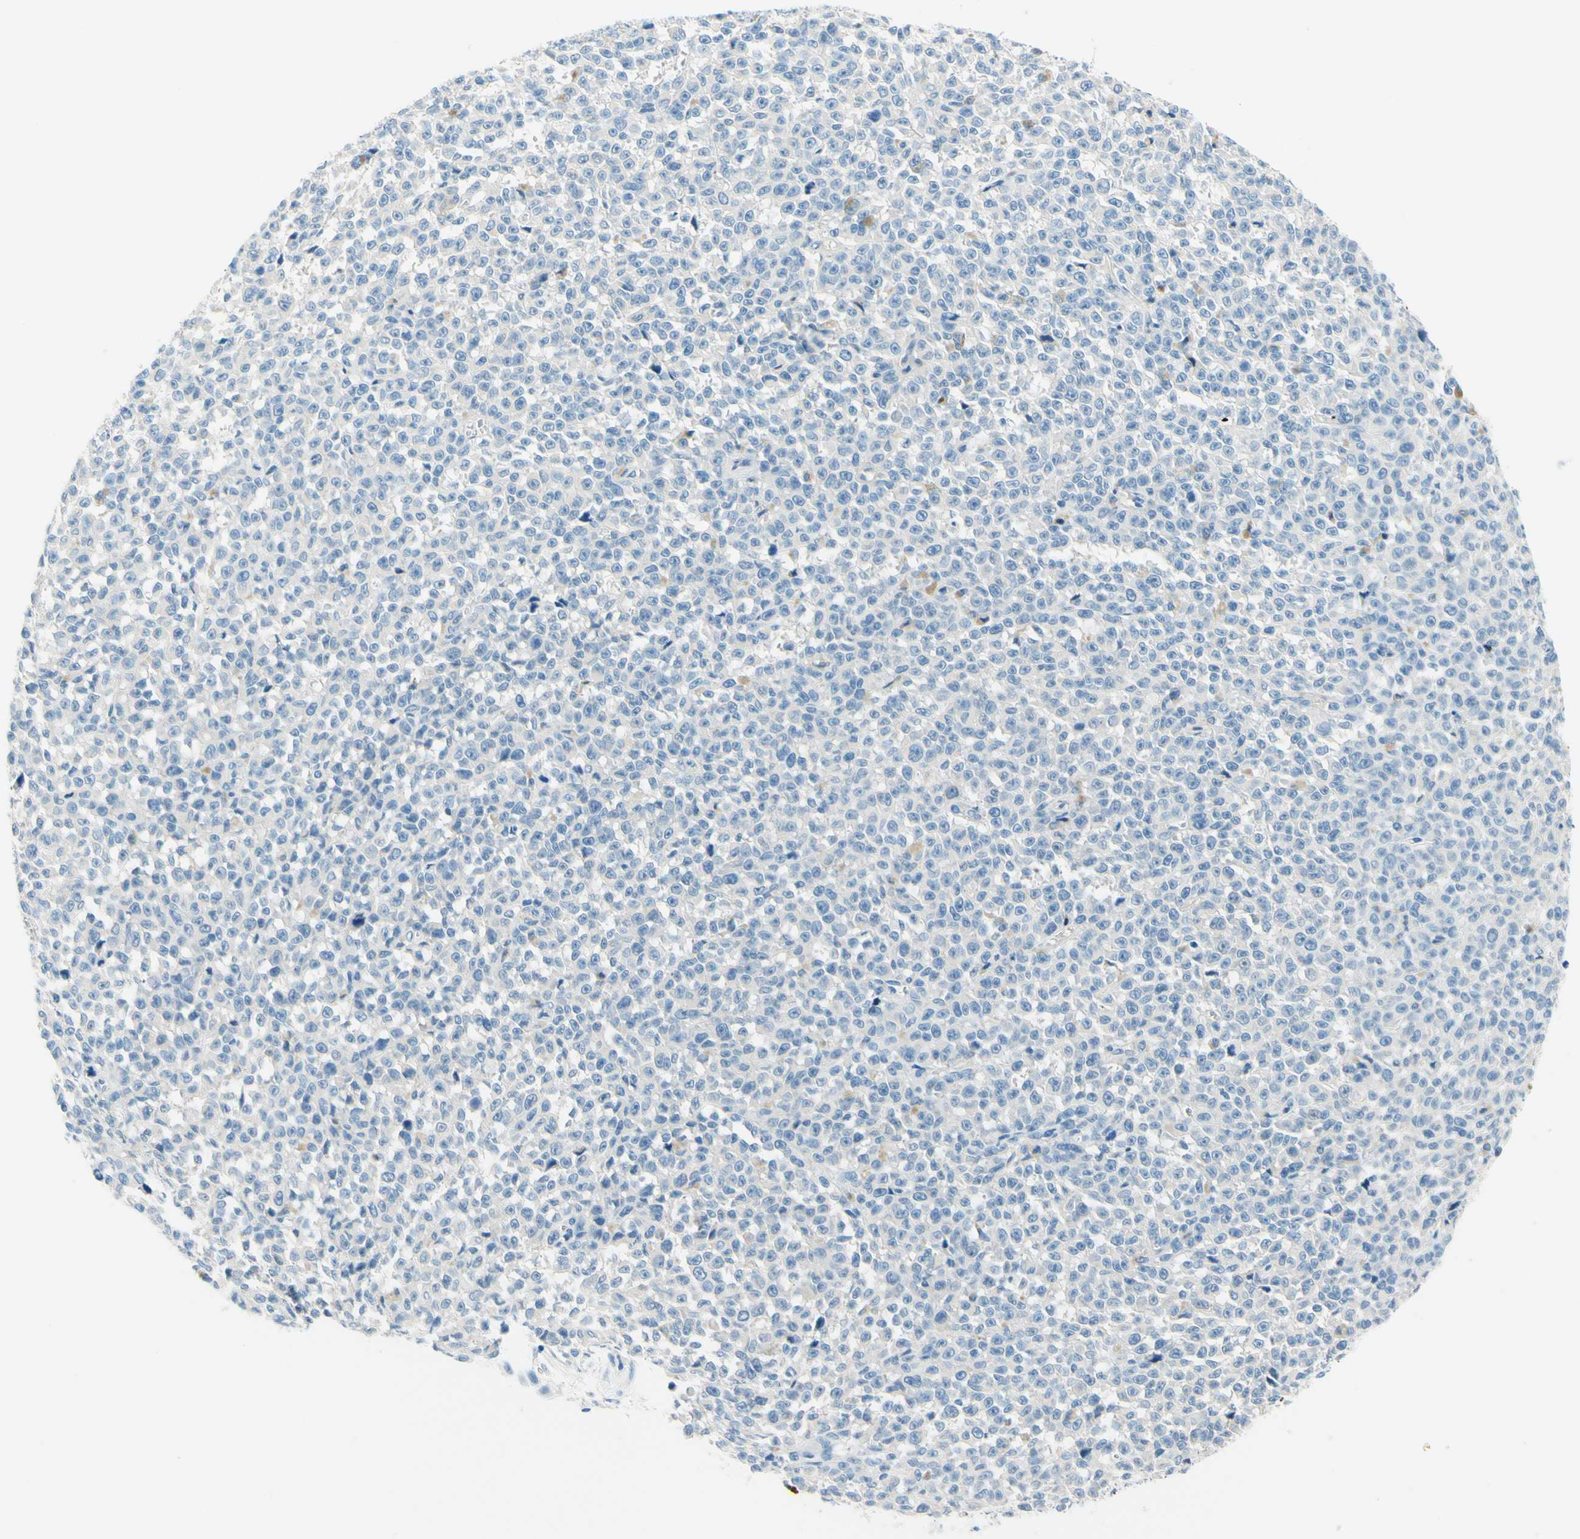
{"staining": {"intensity": "negative", "quantity": "none", "location": "none"}, "tissue": "melanoma", "cell_type": "Tumor cells", "image_type": "cancer", "snomed": [{"axis": "morphology", "description": "Malignant melanoma, NOS"}, {"axis": "topography", "description": "Skin"}], "caption": "Photomicrograph shows no protein staining in tumor cells of melanoma tissue. The staining was performed using DAB (3,3'-diaminobenzidine) to visualize the protein expression in brown, while the nuclei were stained in blue with hematoxylin (Magnification: 20x).", "gene": "PASD1", "patient": {"sex": "female", "age": 82}}